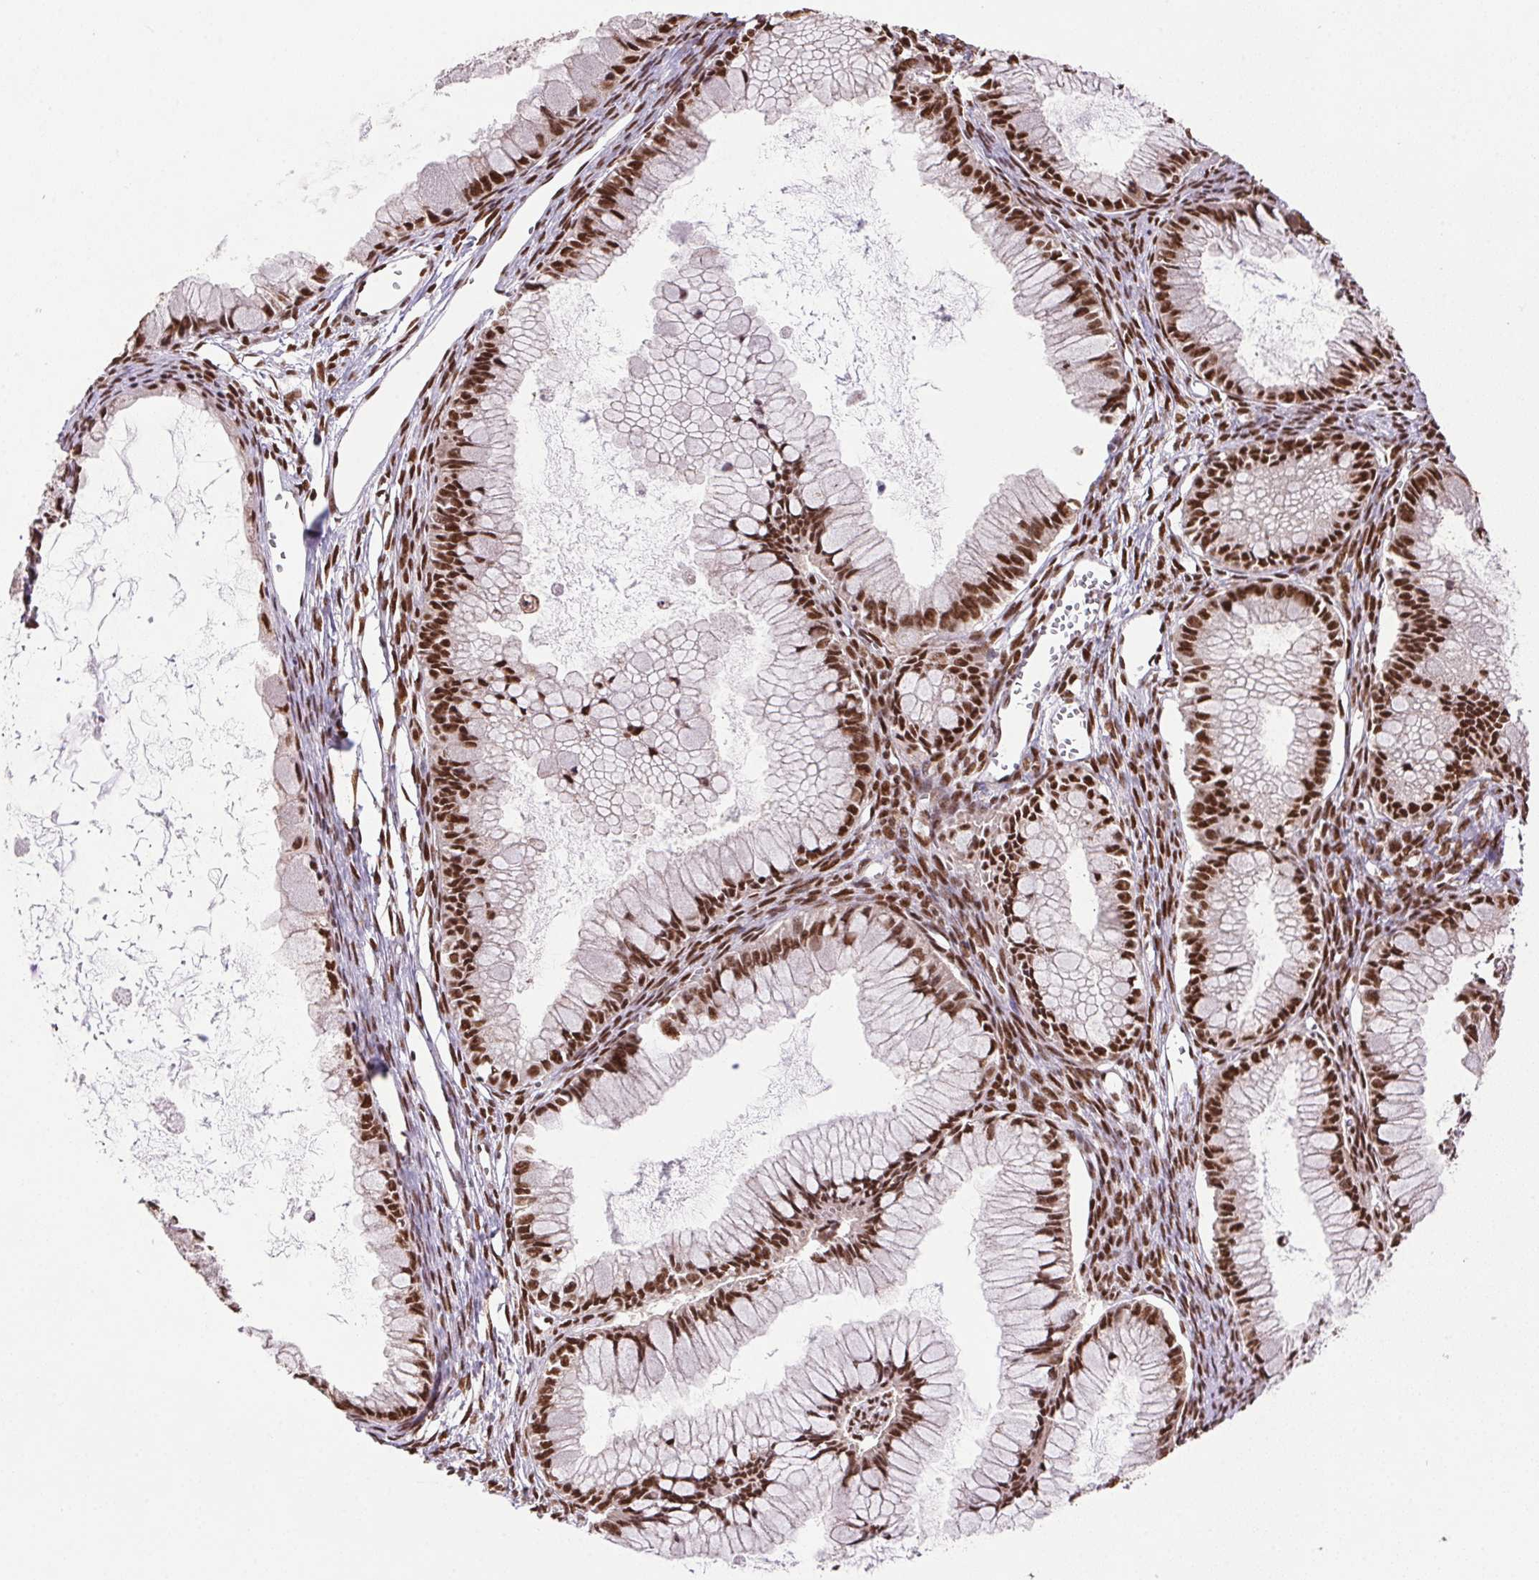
{"staining": {"intensity": "strong", "quantity": ">75%", "location": "nuclear"}, "tissue": "ovarian cancer", "cell_type": "Tumor cells", "image_type": "cancer", "snomed": [{"axis": "morphology", "description": "Cystadenocarcinoma, mucinous, NOS"}, {"axis": "topography", "description": "Ovary"}], "caption": "Mucinous cystadenocarcinoma (ovarian) stained for a protein (brown) demonstrates strong nuclear positive staining in about >75% of tumor cells.", "gene": "ZNF207", "patient": {"sex": "female", "age": 34}}